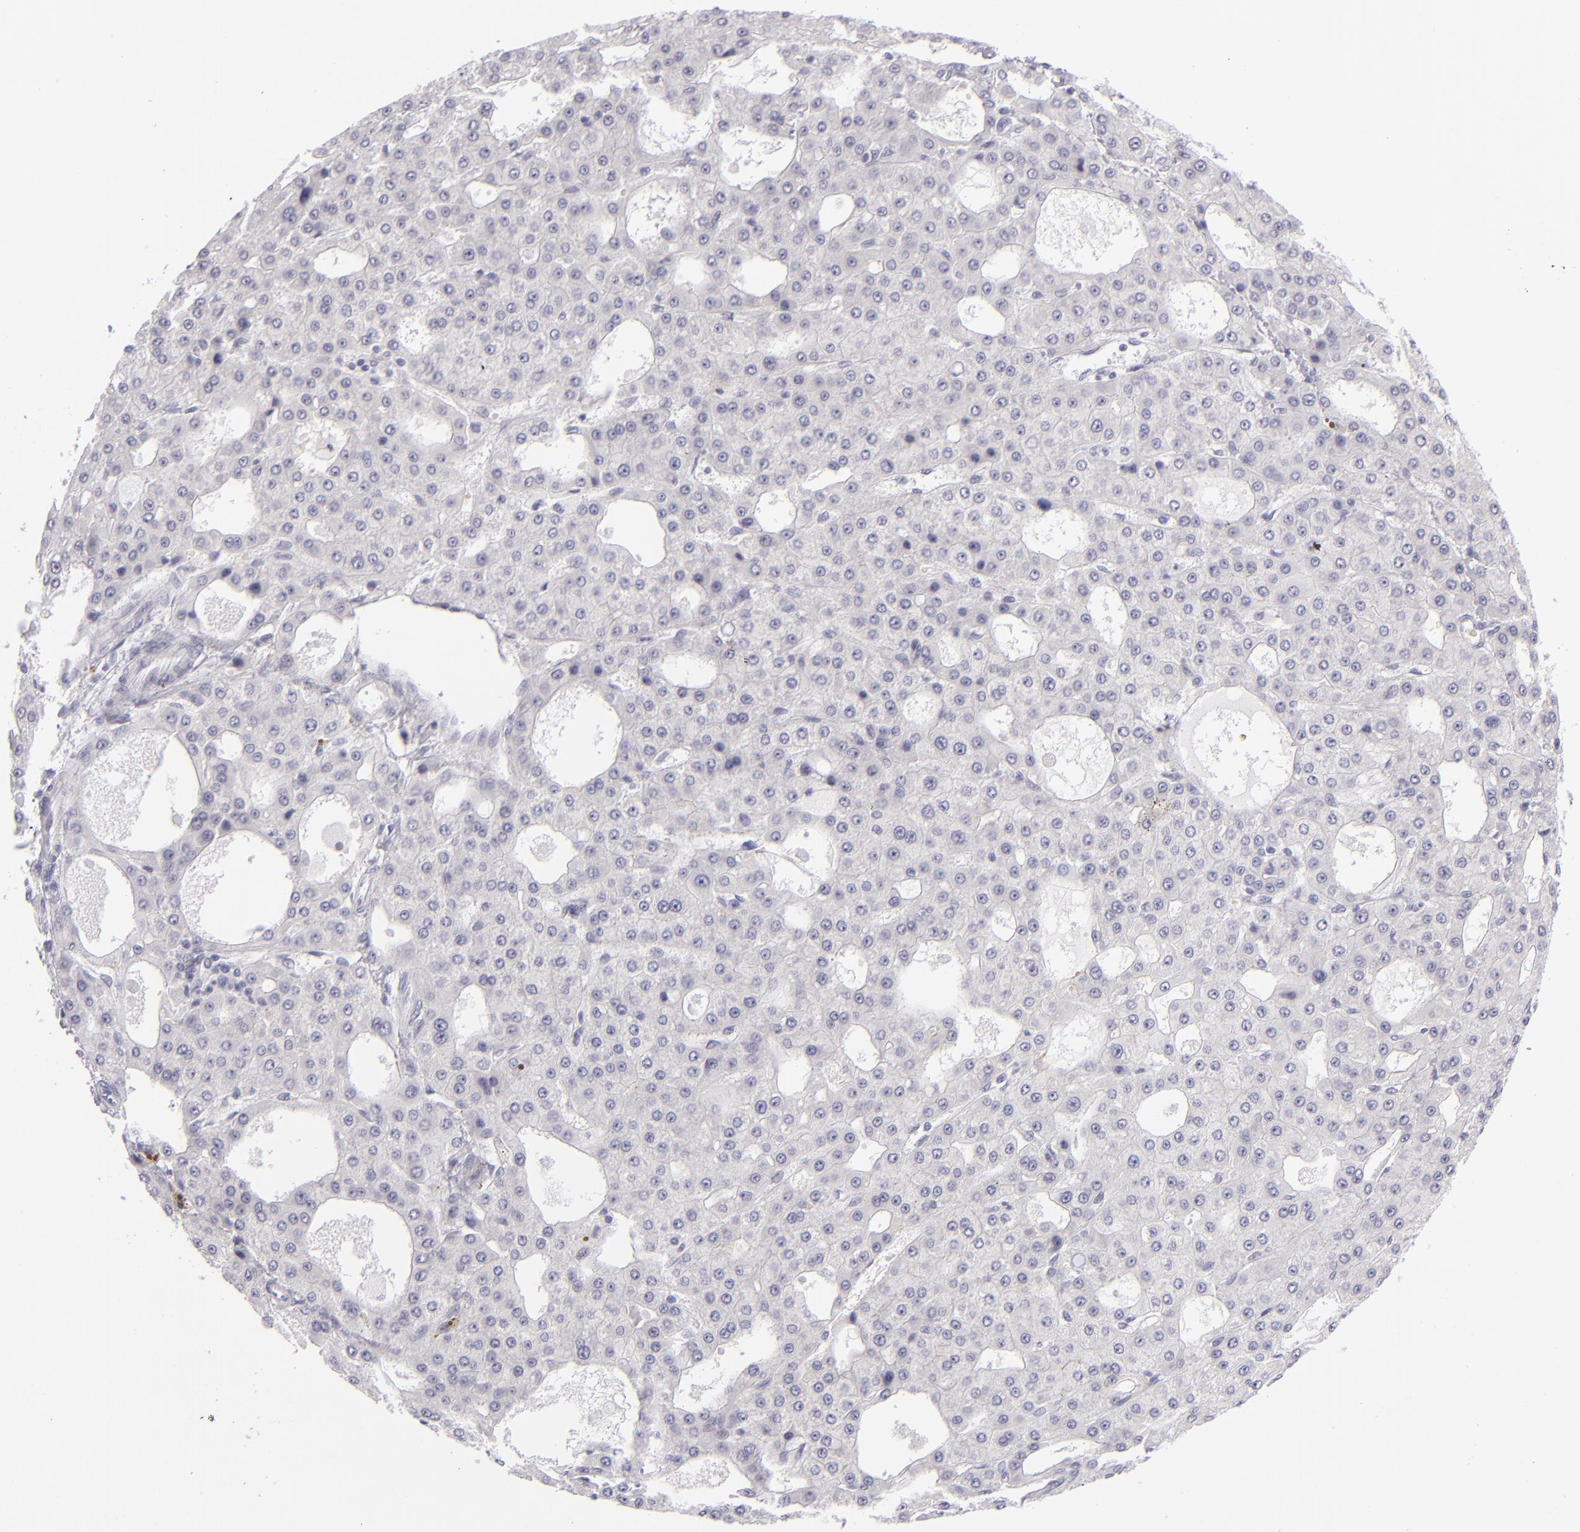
{"staining": {"intensity": "negative", "quantity": "none", "location": "none"}, "tissue": "liver cancer", "cell_type": "Tumor cells", "image_type": "cancer", "snomed": [{"axis": "morphology", "description": "Carcinoma, Hepatocellular, NOS"}, {"axis": "topography", "description": "Liver"}], "caption": "The micrograph shows no staining of tumor cells in hepatocellular carcinoma (liver).", "gene": "VIL1", "patient": {"sex": "male", "age": 47}}